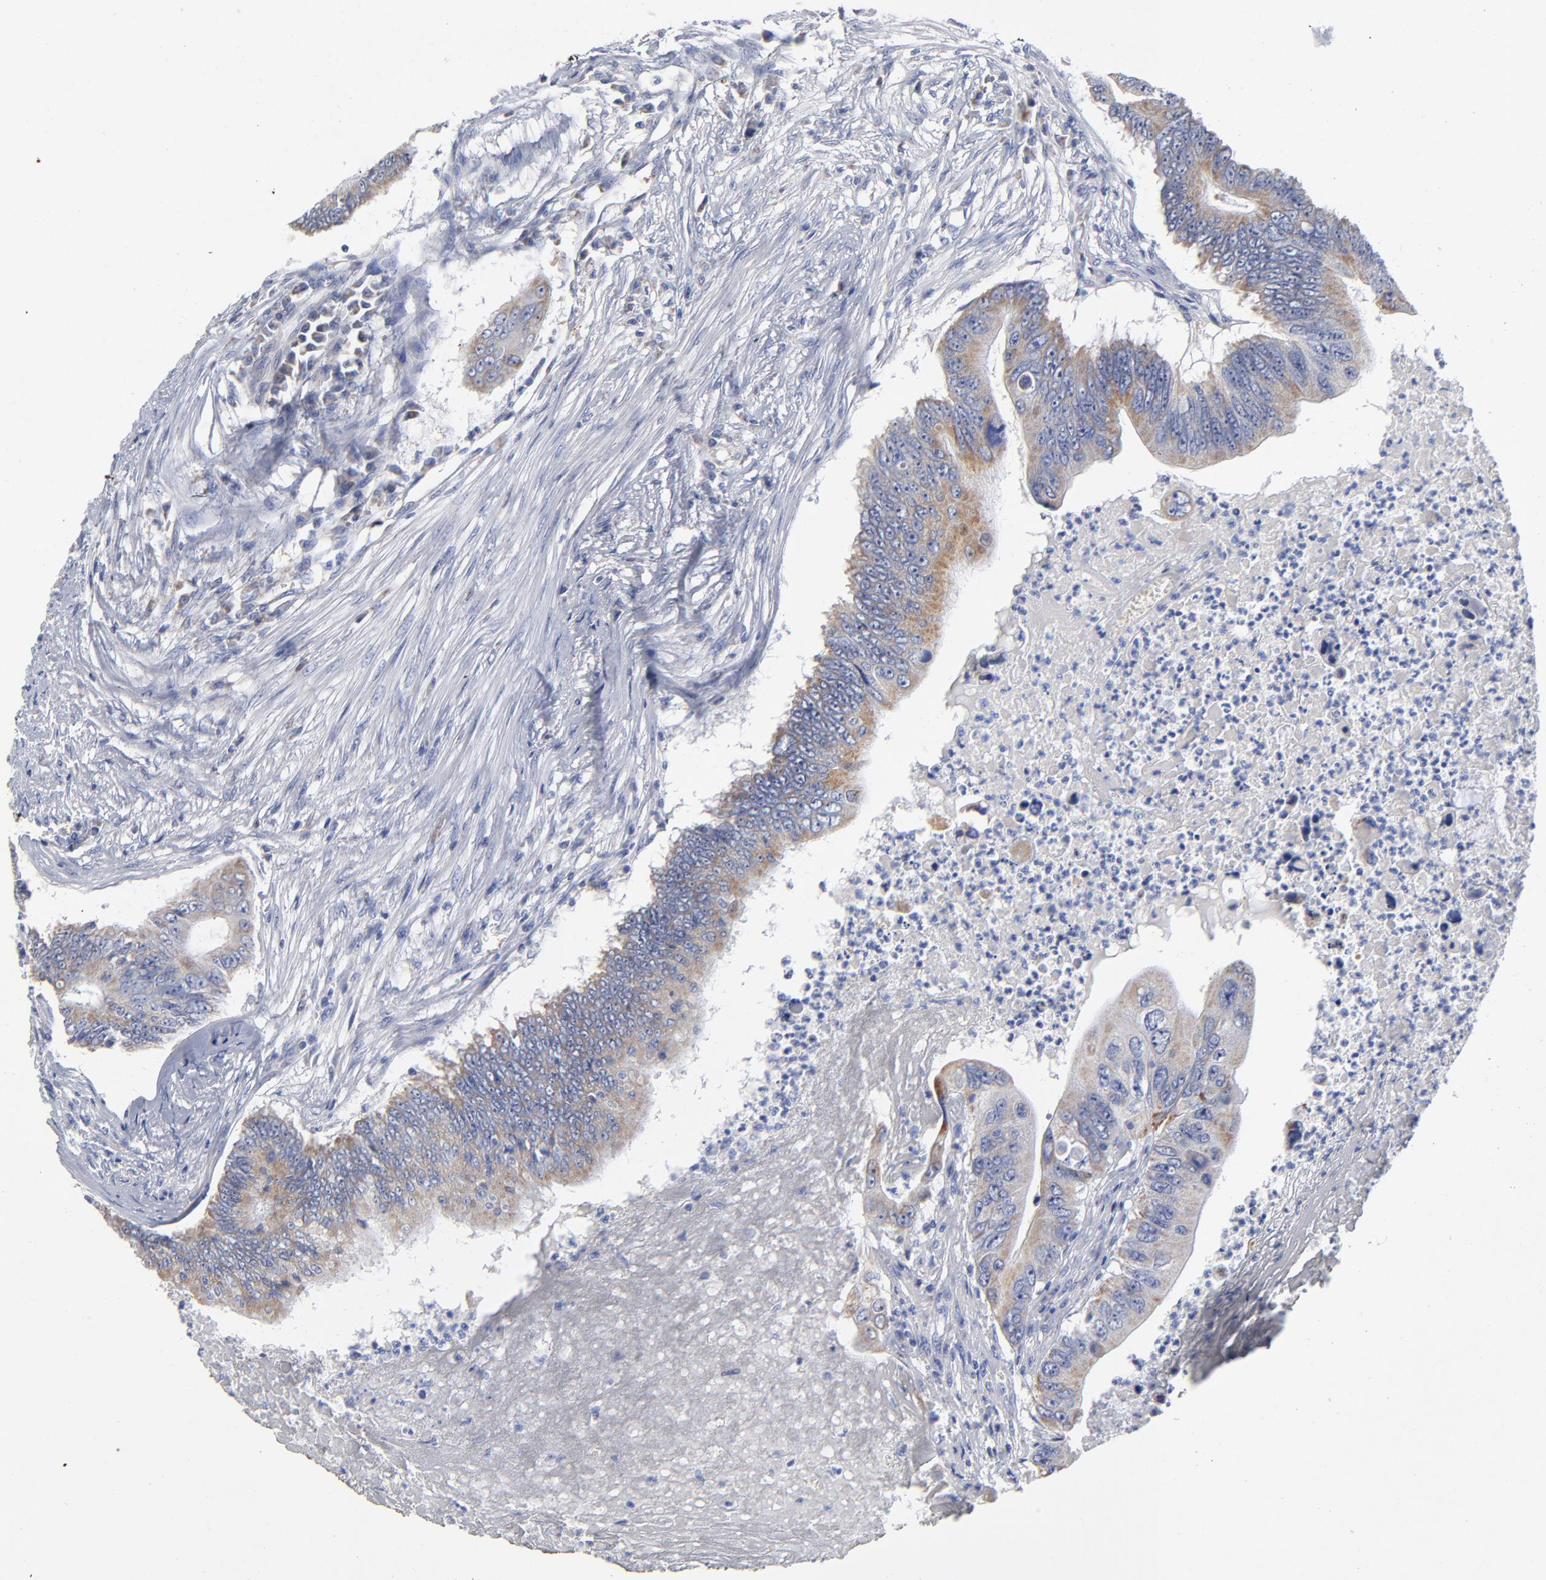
{"staining": {"intensity": "weak", "quantity": ">75%", "location": "cytoplasmic/membranous"}, "tissue": "colorectal cancer", "cell_type": "Tumor cells", "image_type": "cancer", "snomed": [{"axis": "morphology", "description": "Adenocarcinoma, NOS"}, {"axis": "topography", "description": "Colon"}], "caption": "Tumor cells reveal weak cytoplasmic/membranous staining in about >75% of cells in adenocarcinoma (colorectal).", "gene": "PTP4A1", "patient": {"sex": "male", "age": 65}}